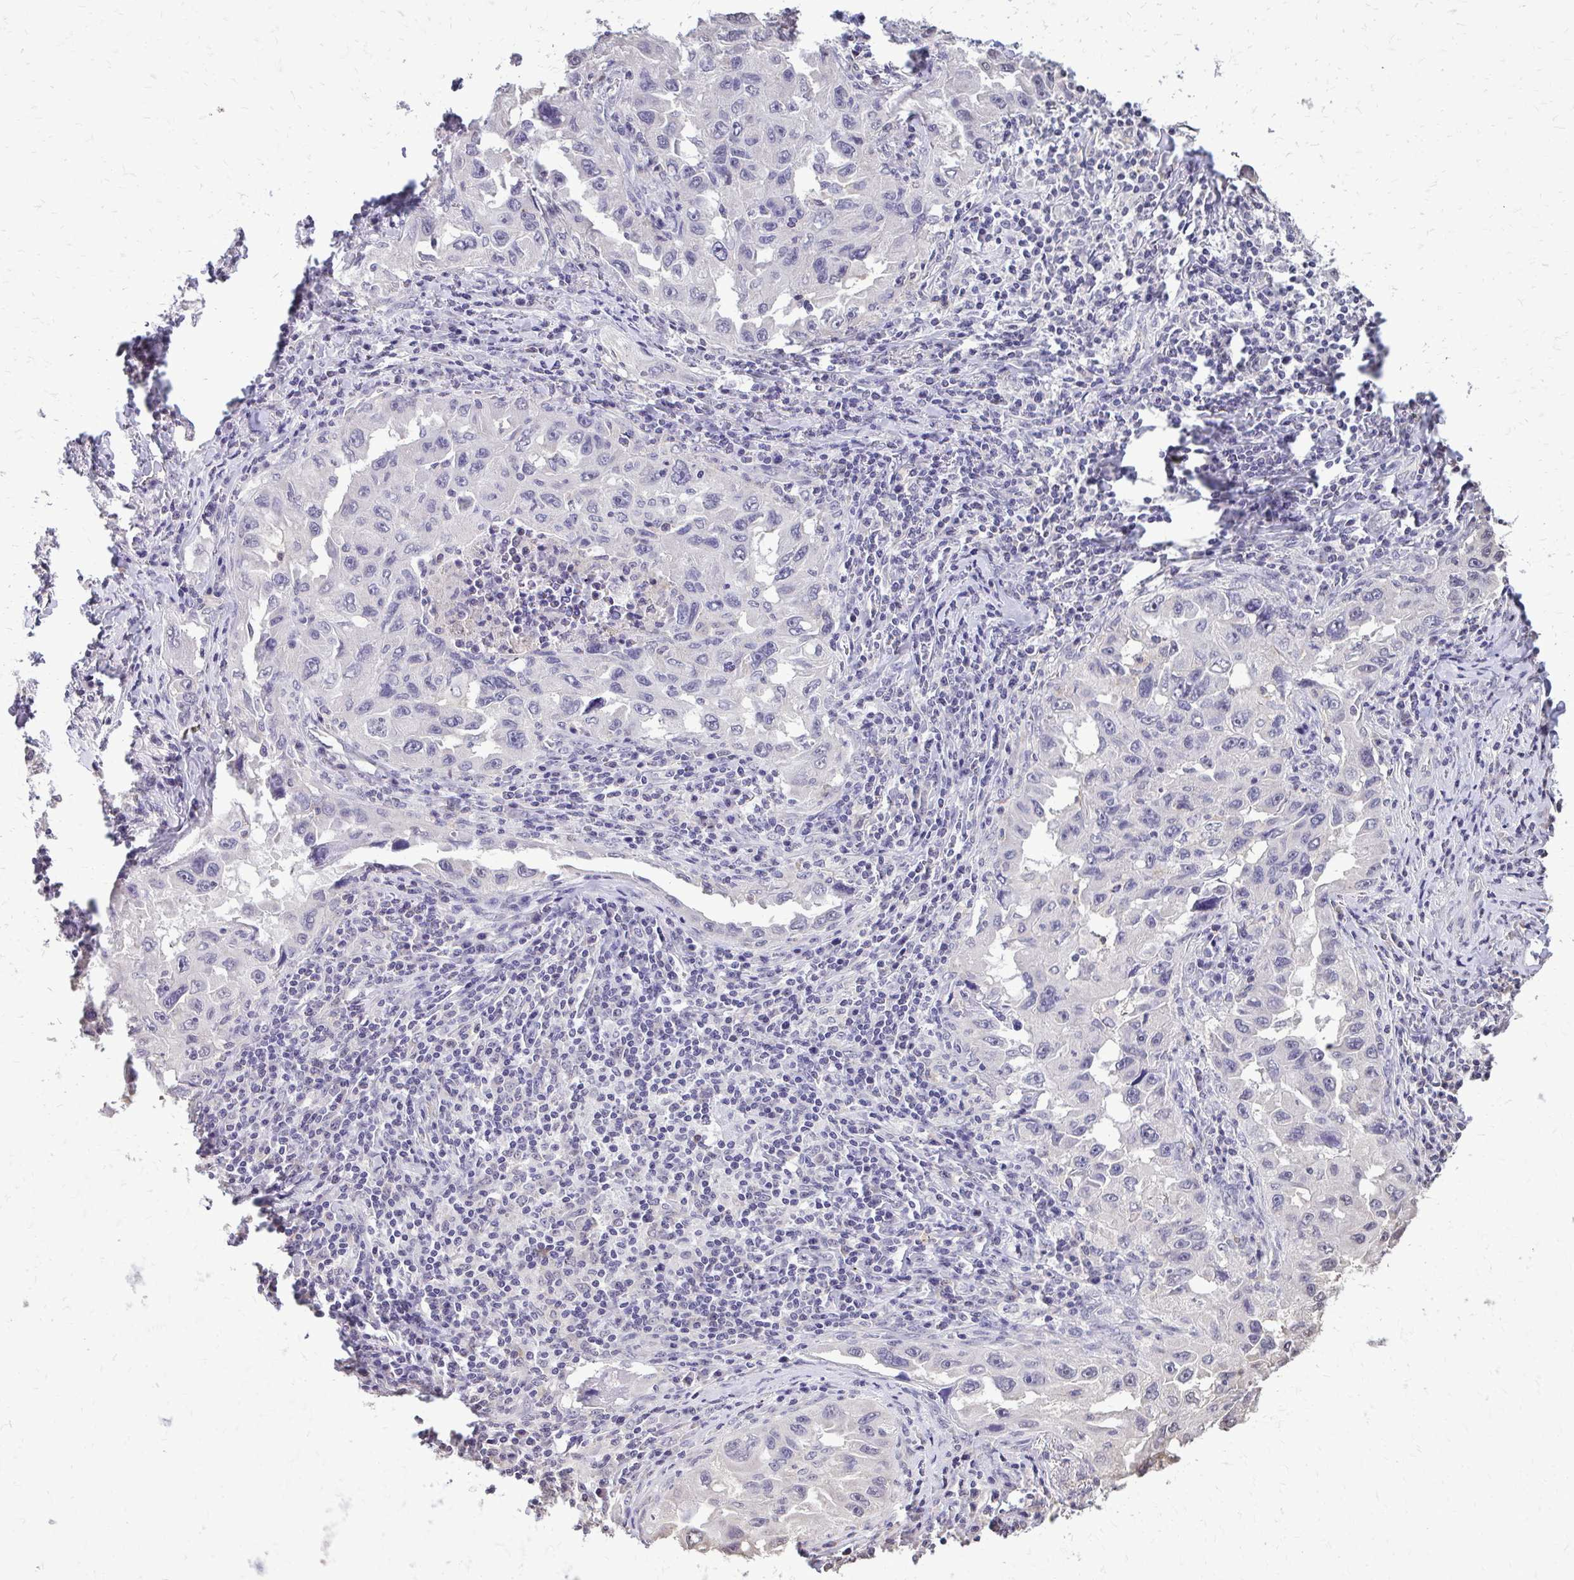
{"staining": {"intensity": "negative", "quantity": "none", "location": "none"}, "tissue": "lung cancer", "cell_type": "Tumor cells", "image_type": "cancer", "snomed": [{"axis": "morphology", "description": "Adenocarcinoma, NOS"}, {"axis": "topography", "description": "Lung"}], "caption": "Immunohistochemical staining of lung cancer demonstrates no significant expression in tumor cells.", "gene": "AKAP5", "patient": {"sex": "female", "age": 73}}